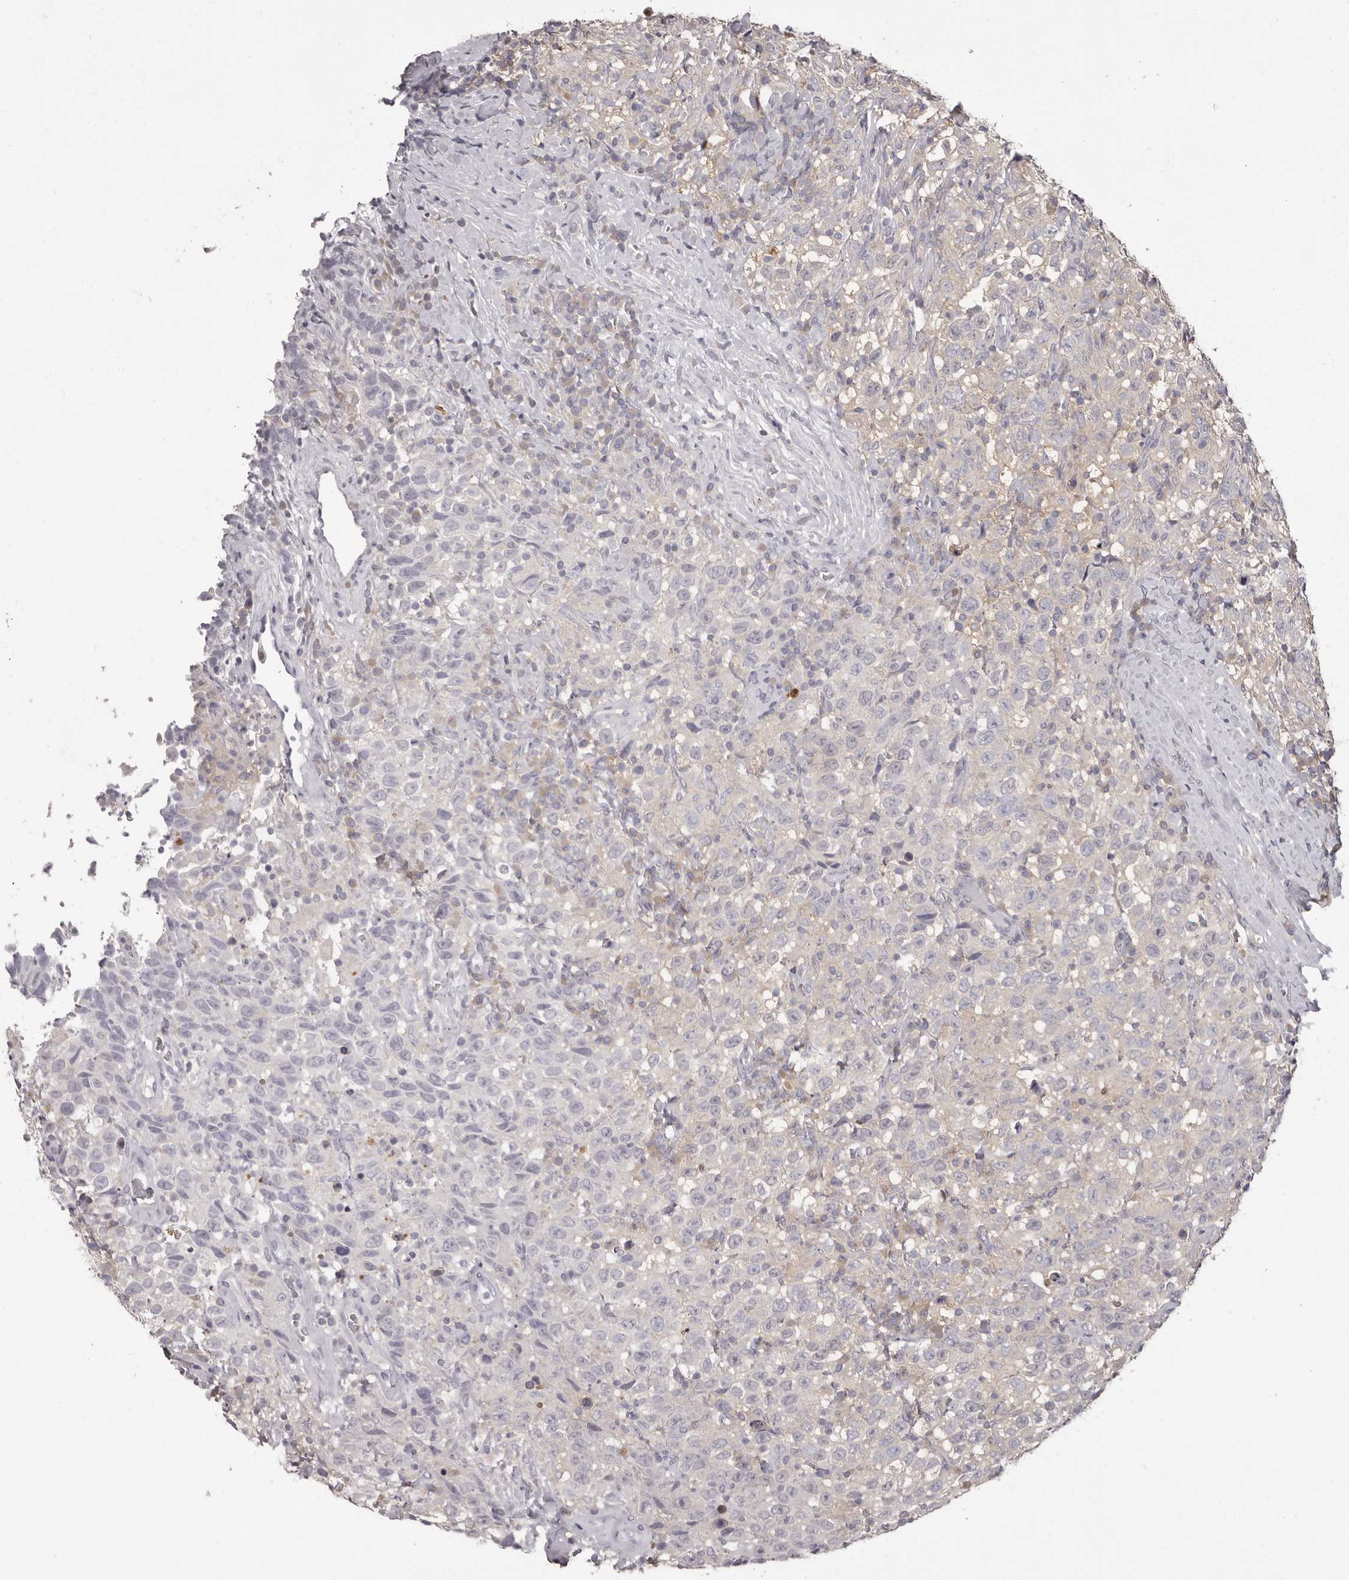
{"staining": {"intensity": "weak", "quantity": "<25%", "location": "cytoplasmic/membranous"}, "tissue": "testis cancer", "cell_type": "Tumor cells", "image_type": "cancer", "snomed": [{"axis": "morphology", "description": "Seminoma, NOS"}, {"axis": "topography", "description": "Testis"}], "caption": "The immunohistochemistry (IHC) micrograph has no significant staining in tumor cells of testis cancer (seminoma) tissue.", "gene": "APEH", "patient": {"sex": "male", "age": 41}}